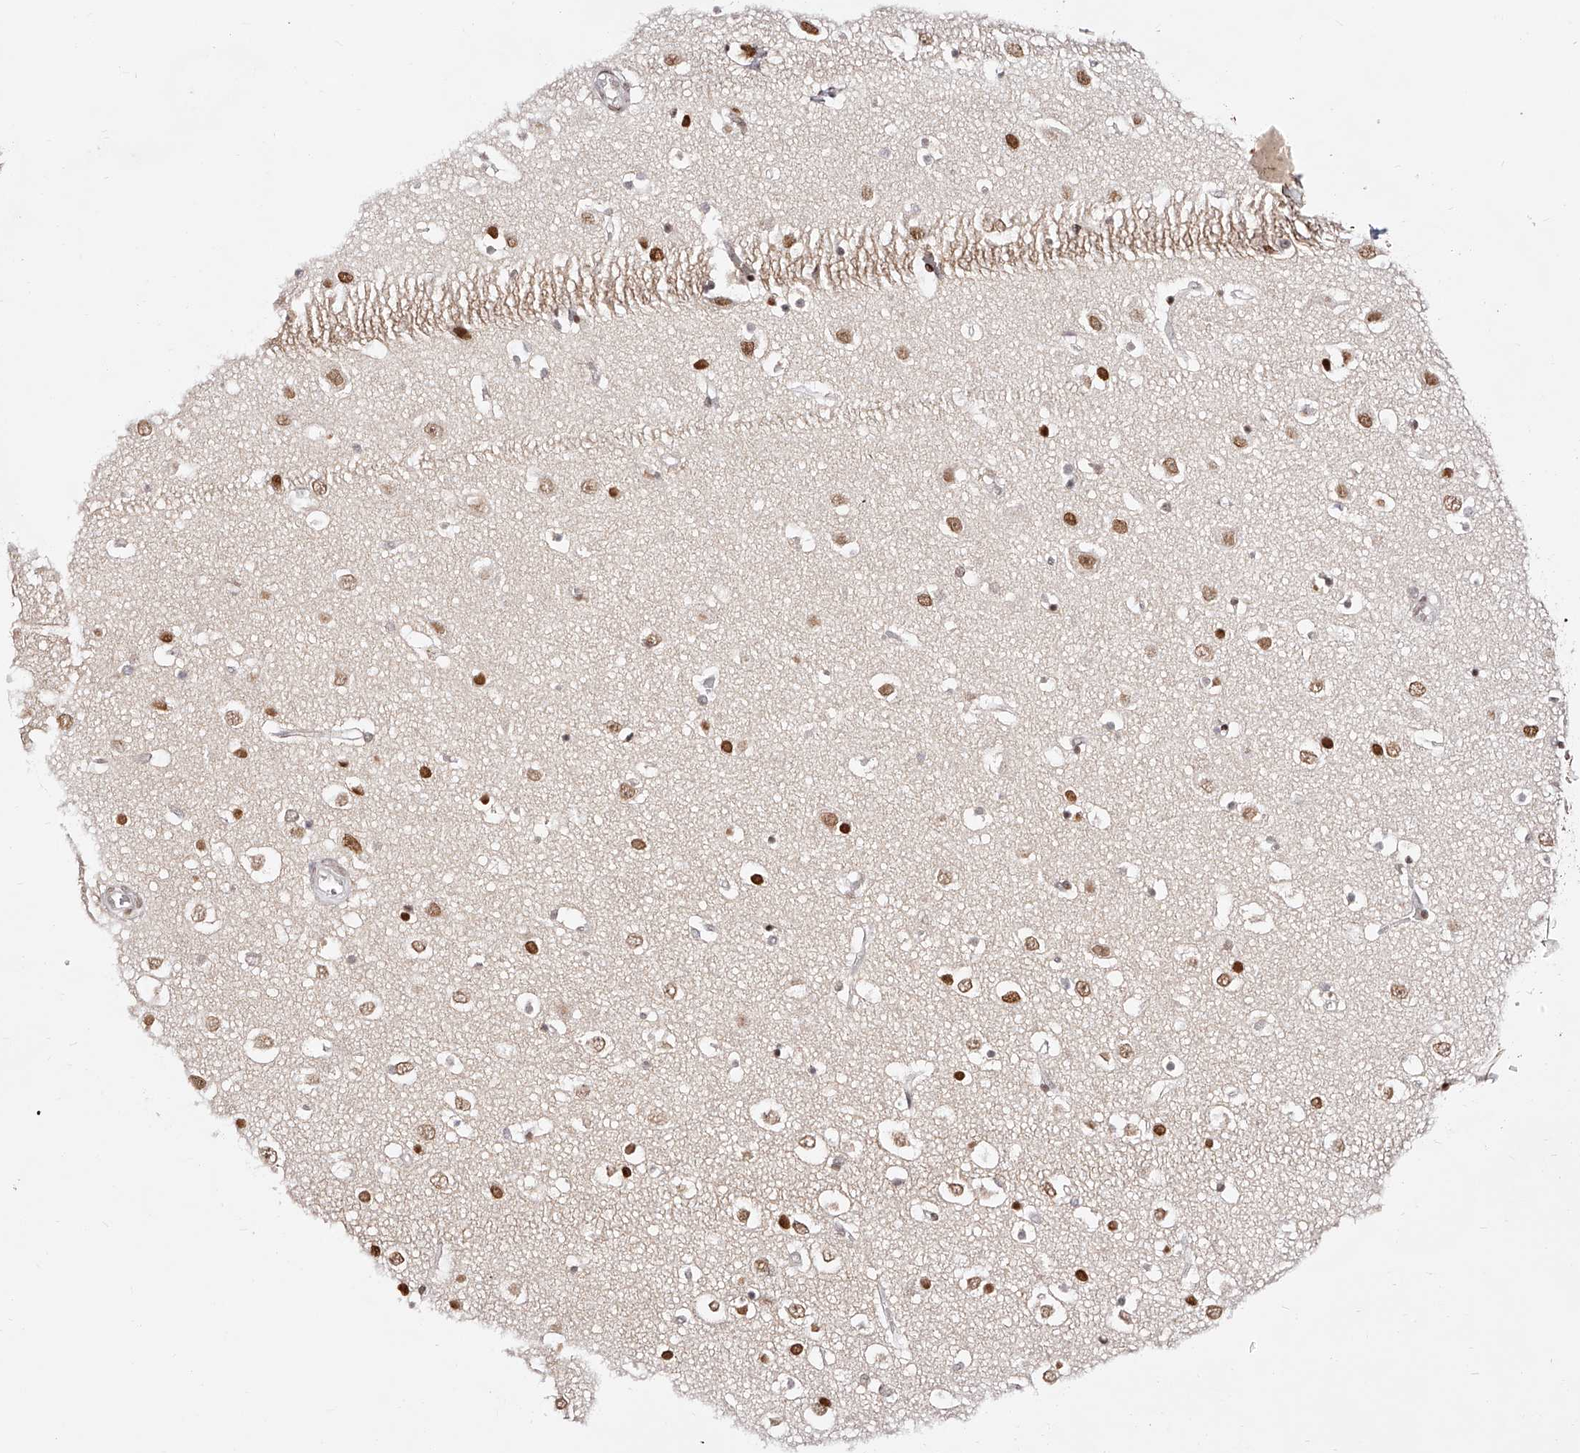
{"staining": {"intensity": "negative", "quantity": "none", "location": "none"}, "tissue": "cerebral cortex", "cell_type": "Endothelial cells", "image_type": "normal", "snomed": [{"axis": "morphology", "description": "Normal tissue, NOS"}, {"axis": "topography", "description": "Cerebral cortex"}], "caption": "DAB immunohistochemical staining of normal cerebral cortex exhibits no significant expression in endothelial cells. The staining was performed using DAB (3,3'-diaminobenzidine) to visualize the protein expression in brown, while the nuclei were stained in blue with hematoxylin (Magnification: 20x).", "gene": "USF3", "patient": {"sex": "male", "age": 54}}